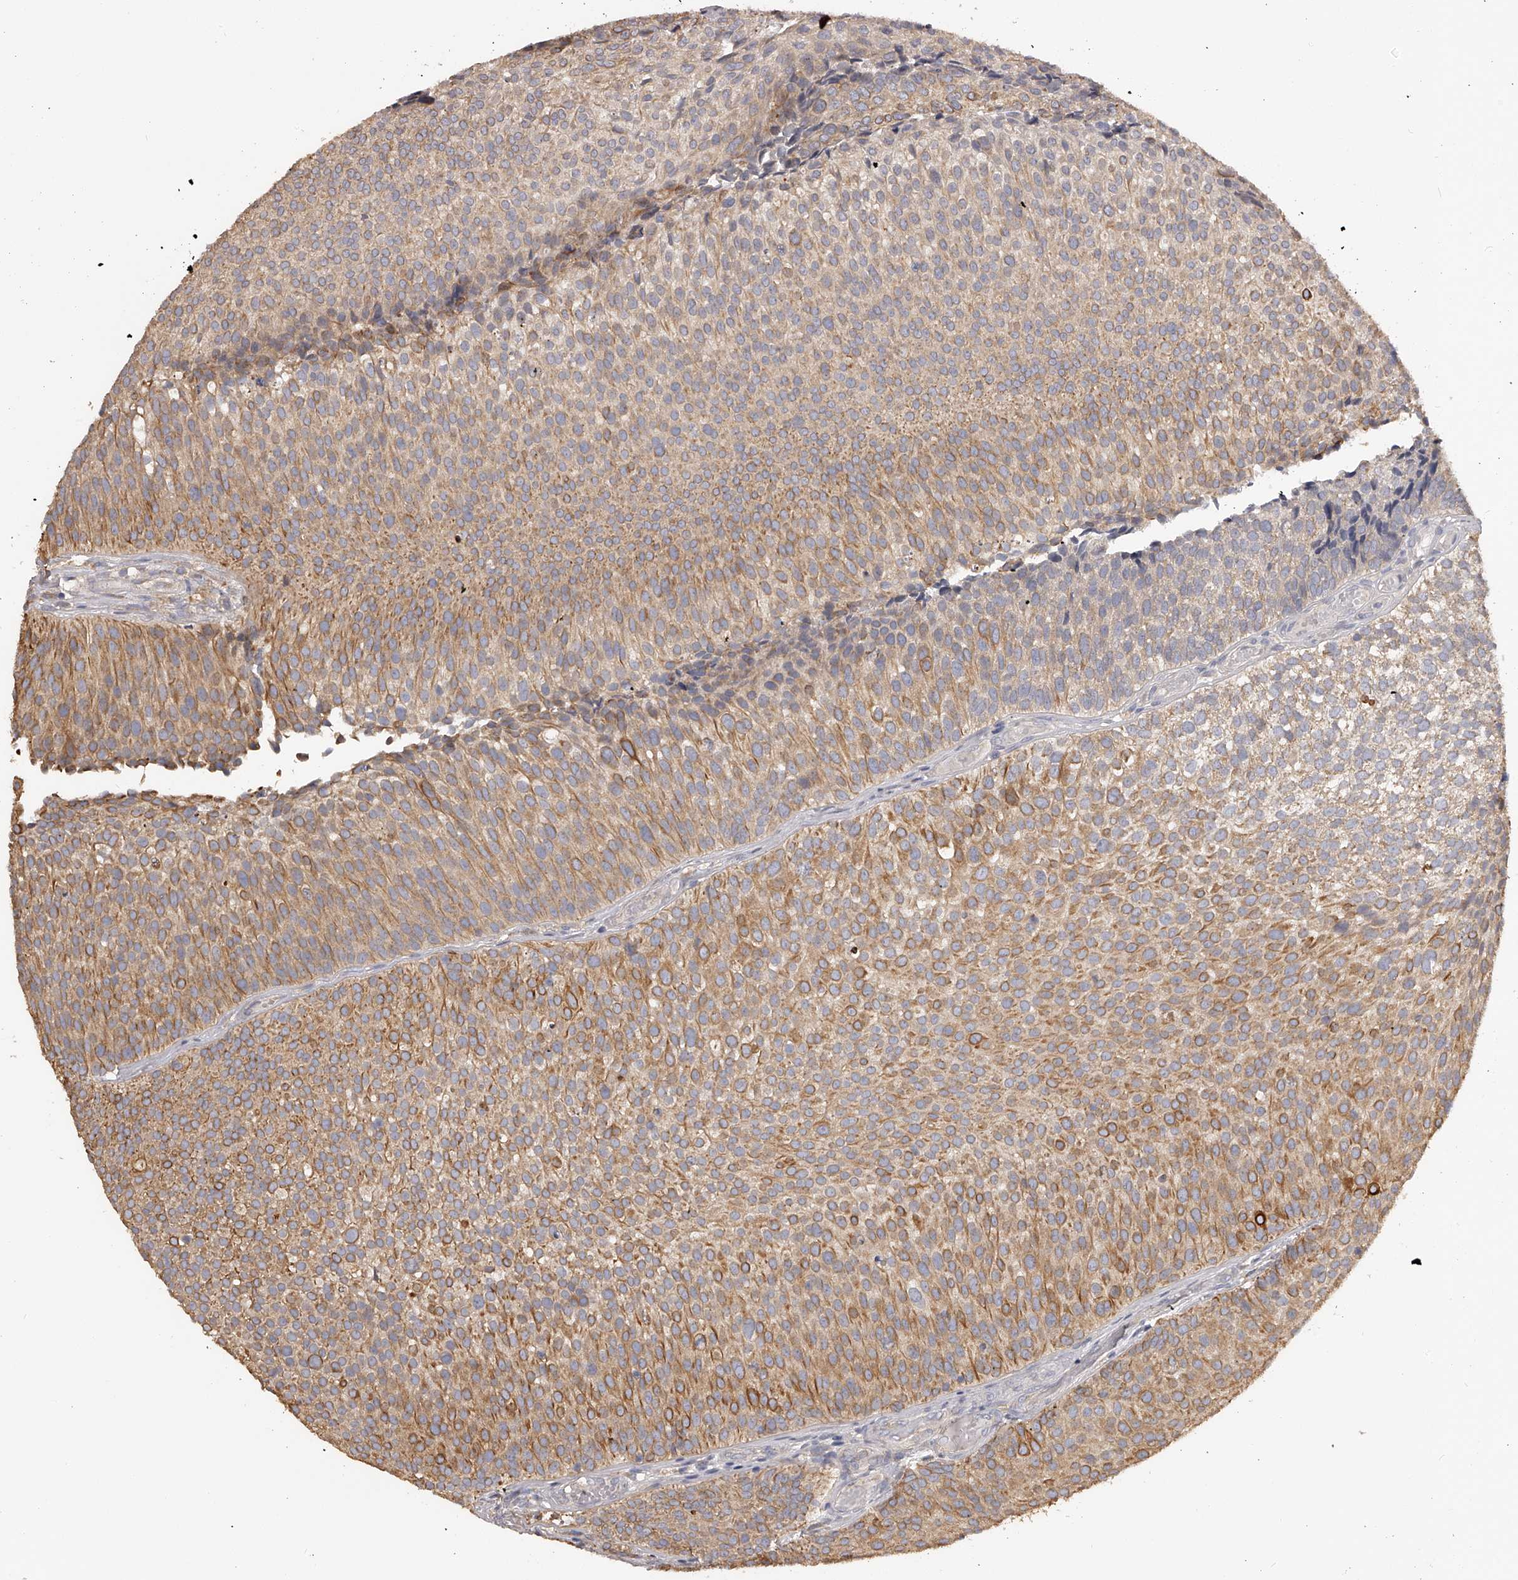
{"staining": {"intensity": "moderate", "quantity": ">75%", "location": "cytoplasmic/membranous"}, "tissue": "urothelial cancer", "cell_type": "Tumor cells", "image_type": "cancer", "snomed": [{"axis": "morphology", "description": "Urothelial carcinoma, Low grade"}, {"axis": "topography", "description": "Urinary bladder"}], "caption": "Urothelial carcinoma (low-grade) tissue exhibits moderate cytoplasmic/membranous expression in about >75% of tumor cells, visualized by immunohistochemistry. (DAB IHC, brown staining for protein, blue staining for nuclei).", "gene": "TNN", "patient": {"sex": "male", "age": 86}}